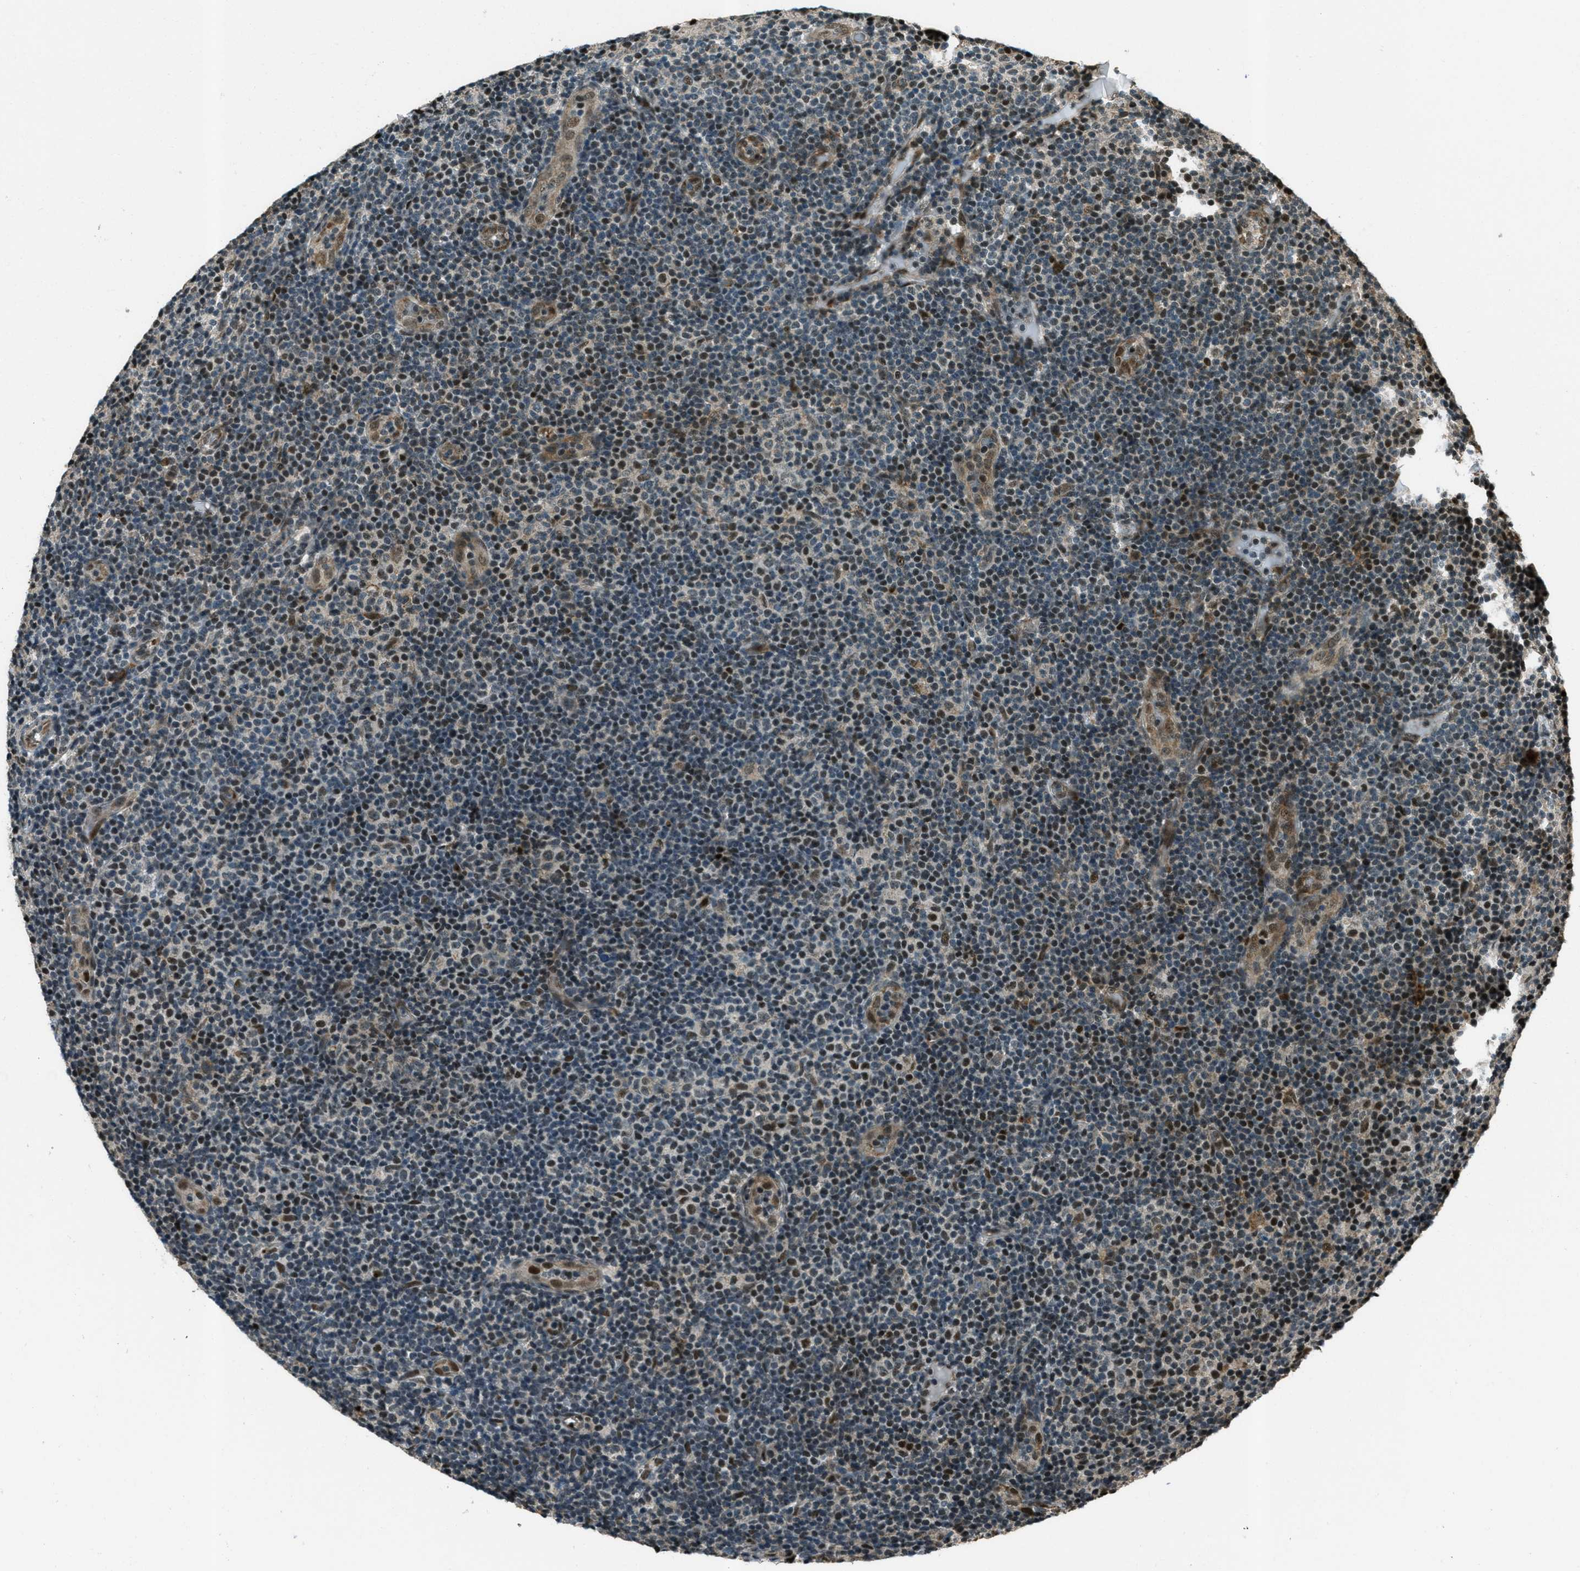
{"staining": {"intensity": "moderate", "quantity": "25%-75%", "location": "nuclear"}, "tissue": "lymphoma", "cell_type": "Tumor cells", "image_type": "cancer", "snomed": [{"axis": "morphology", "description": "Malignant lymphoma, non-Hodgkin's type, Low grade"}, {"axis": "topography", "description": "Lymph node"}], "caption": "Human low-grade malignant lymphoma, non-Hodgkin's type stained for a protein (brown) shows moderate nuclear positive expression in approximately 25%-75% of tumor cells.", "gene": "TARDBP", "patient": {"sex": "male", "age": 83}}